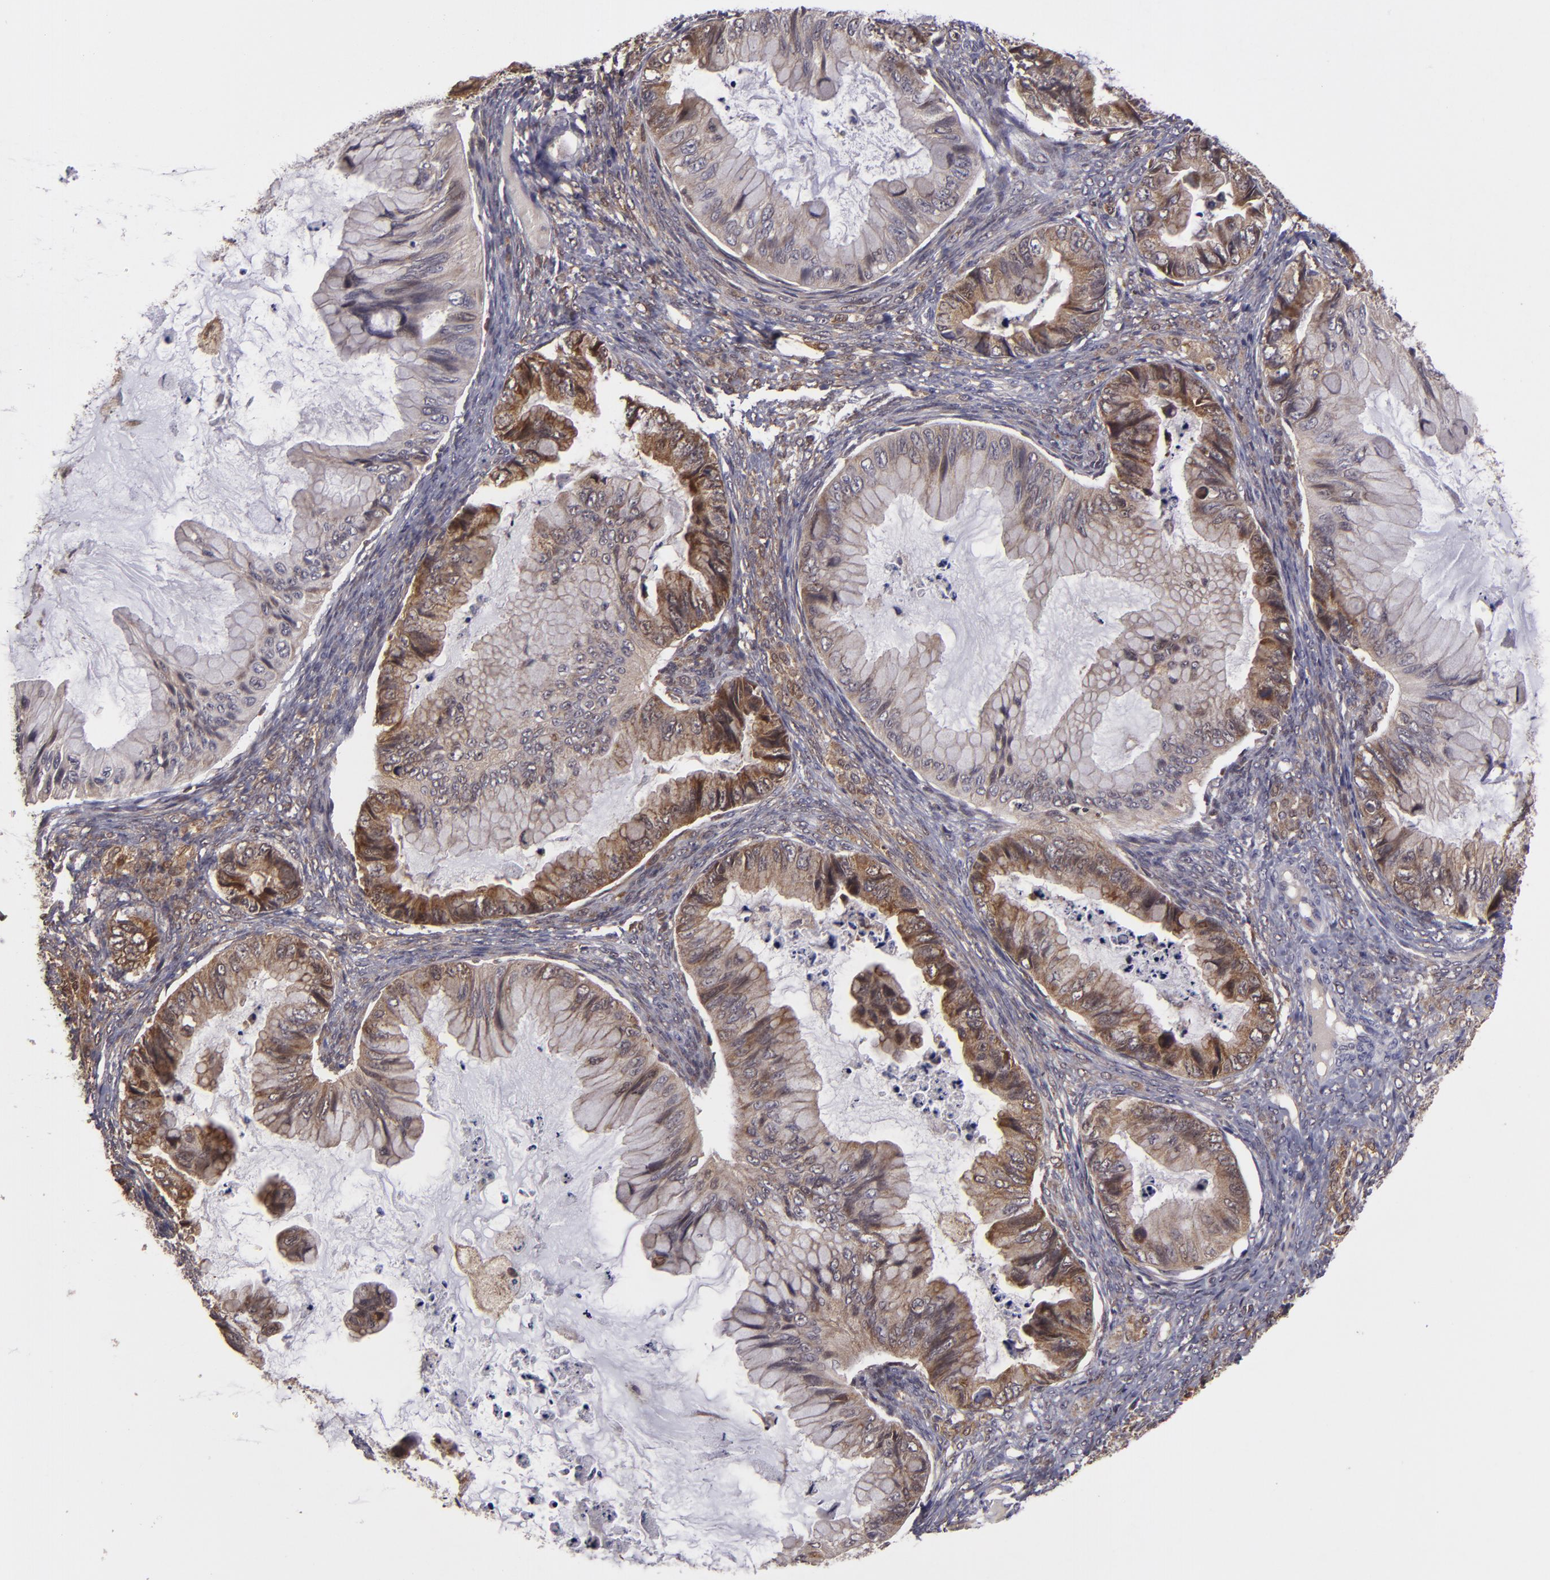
{"staining": {"intensity": "weak", "quantity": "25%-75%", "location": "cytoplasmic/membranous"}, "tissue": "ovarian cancer", "cell_type": "Tumor cells", "image_type": "cancer", "snomed": [{"axis": "morphology", "description": "Cystadenocarcinoma, mucinous, NOS"}, {"axis": "topography", "description": "Ovary"}], "caption": "Protein expression analysis of mucinous cystadenocarcinoma (ovarian) displays weak cytoplasmic/membranous staining in approximately 25%-75% of tumor cells.", "gene": "FHIT", "patient": {"sex": "female", "age": 36}}